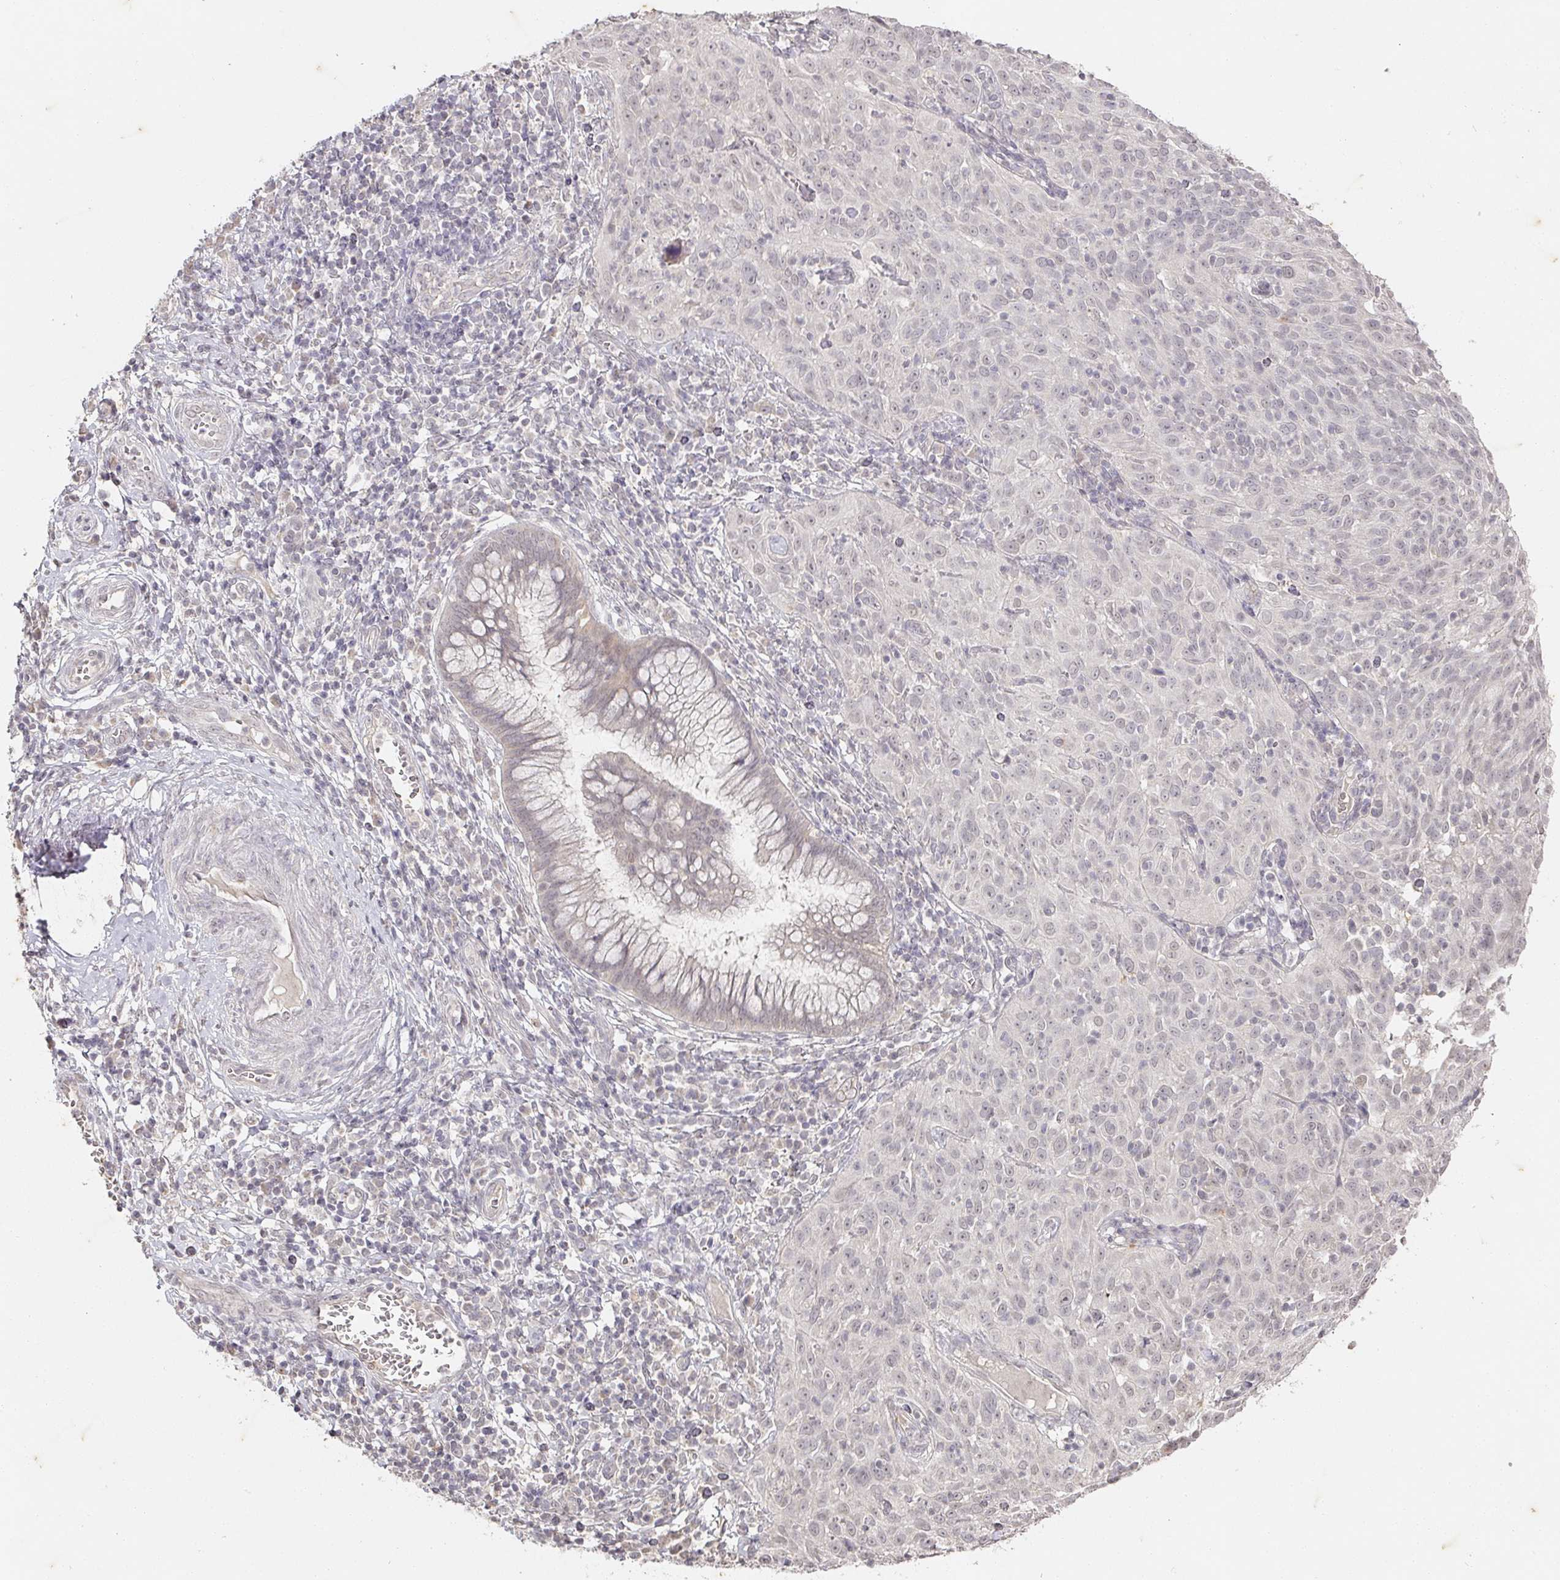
{"staining": {"intensity": "negative", "quantity": "none", "location": "none"}, "tissue": "cervical cancer", "cell_type": "Tumor cells", "image_type": "cancer", "snomed": [{"axis": "morphology", "description": "Squamous cell carcinoma, NOS"}, {"axis": "topography", "description": "Cervix"}], "caption": "A histopathology image of human cervical cancer (squamous cell carcinoma) is negative for staining in tumor cells.", "gene": "CAPN5", "patient": {"sex": "female", "age": 31}}